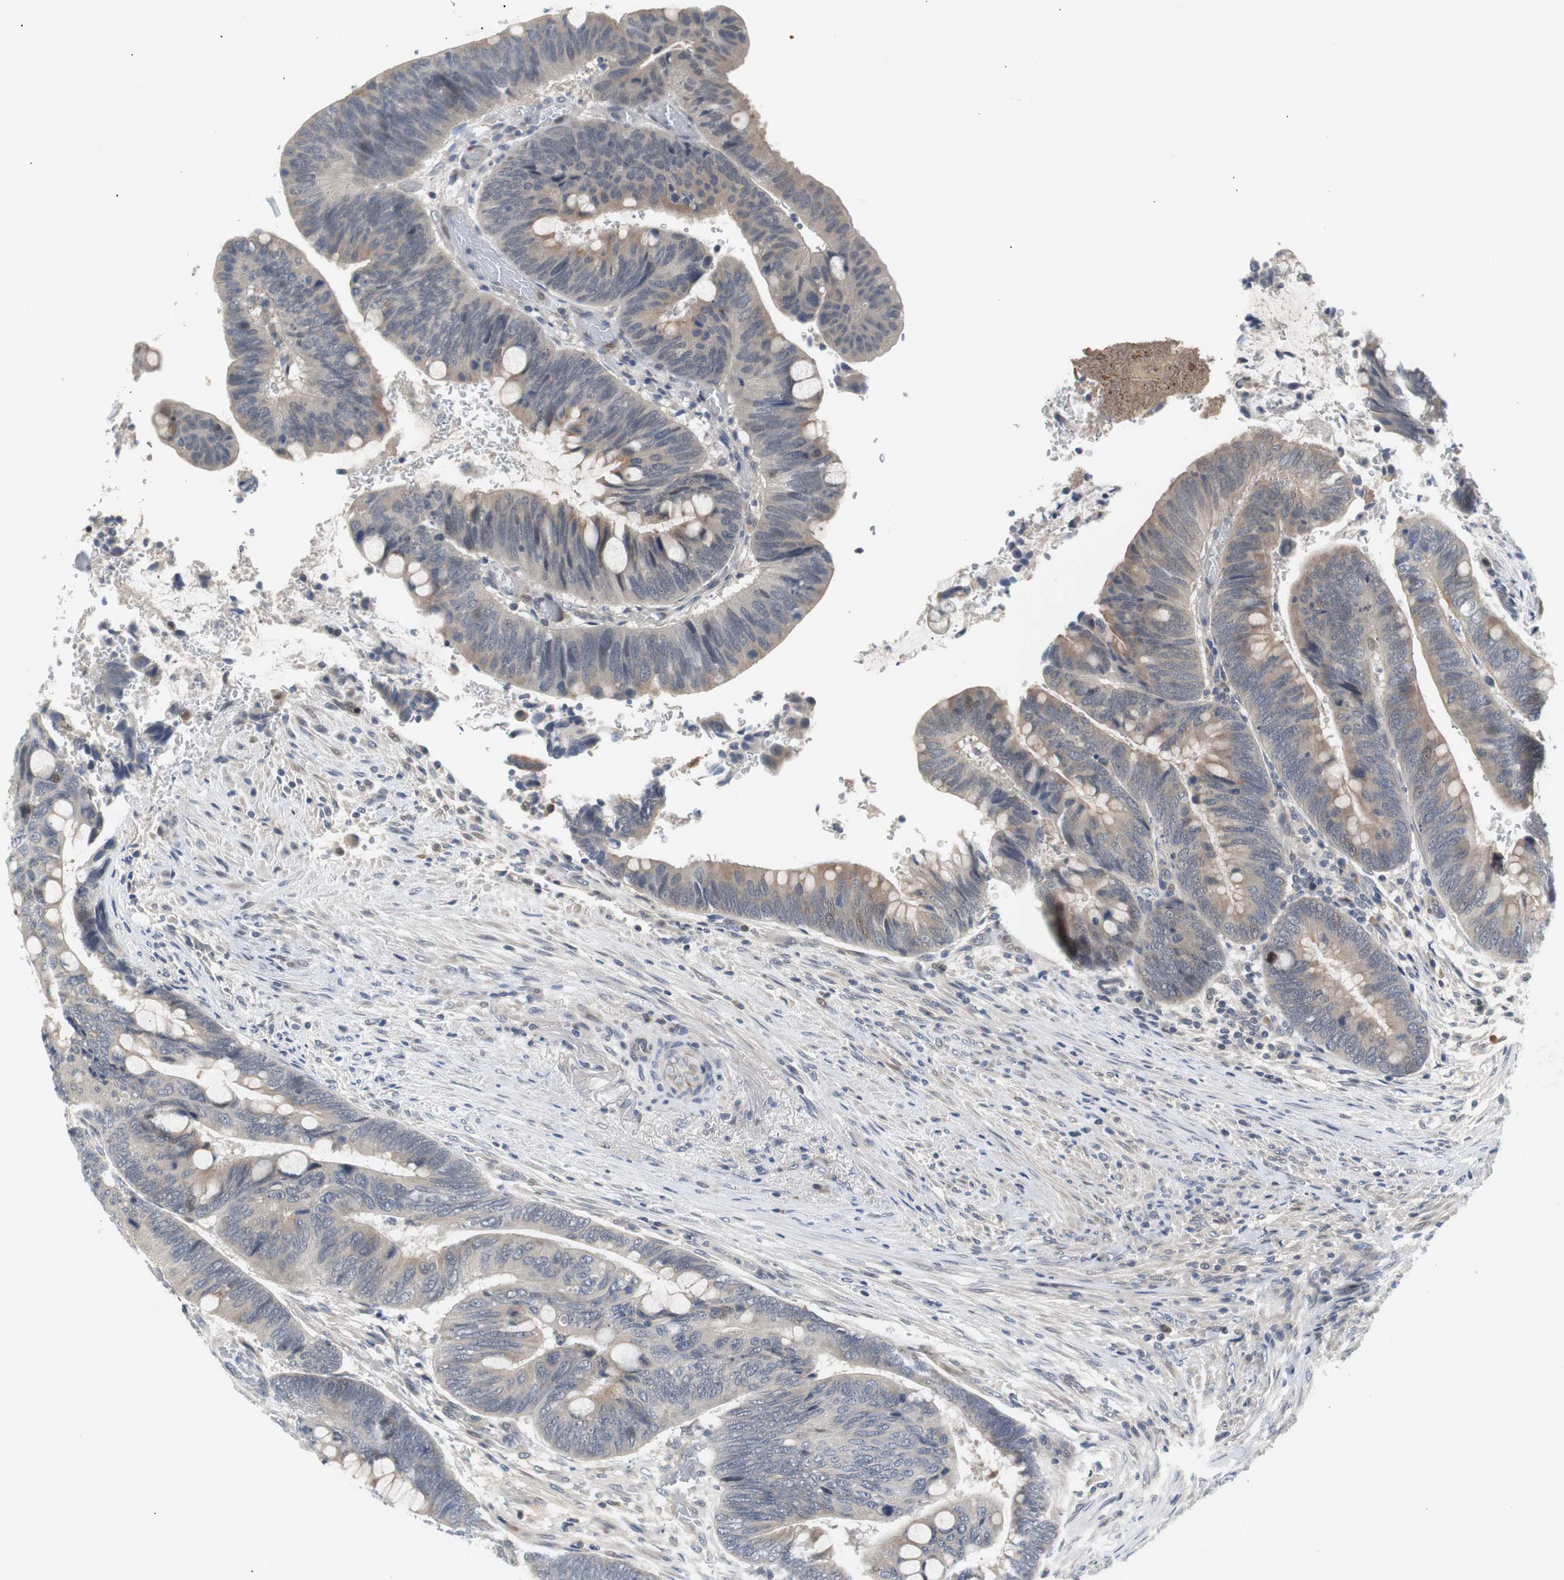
{"staining": {"intensity": "weak", "quantity": "25%-75%", "location": "cytoplasmic/membranous"}, "tissue": "colorectal cancer", "cell_type": "Tumor cells", "image_type": "cancer", "snomed": [{"axis": "morphology", "description": "Normal tissue, NOS"}, {"axis": "morphology", "description": "Adenocarcinoma, NOS"}, {"axis": "topography", "description": "Rectum"}, {"axis": "topography", "description": "Peripheral nerve tissue"}], "caption": "Colorectal cancer (adenocarcinoma) was stained to show a protein in brown. There is low levels of weak cytoplasmic/membranous positivity in approximately 25%-75% of tumor cells.", "gene": "MAP2K4", "patient": {"sex": "male", "age": 92}}